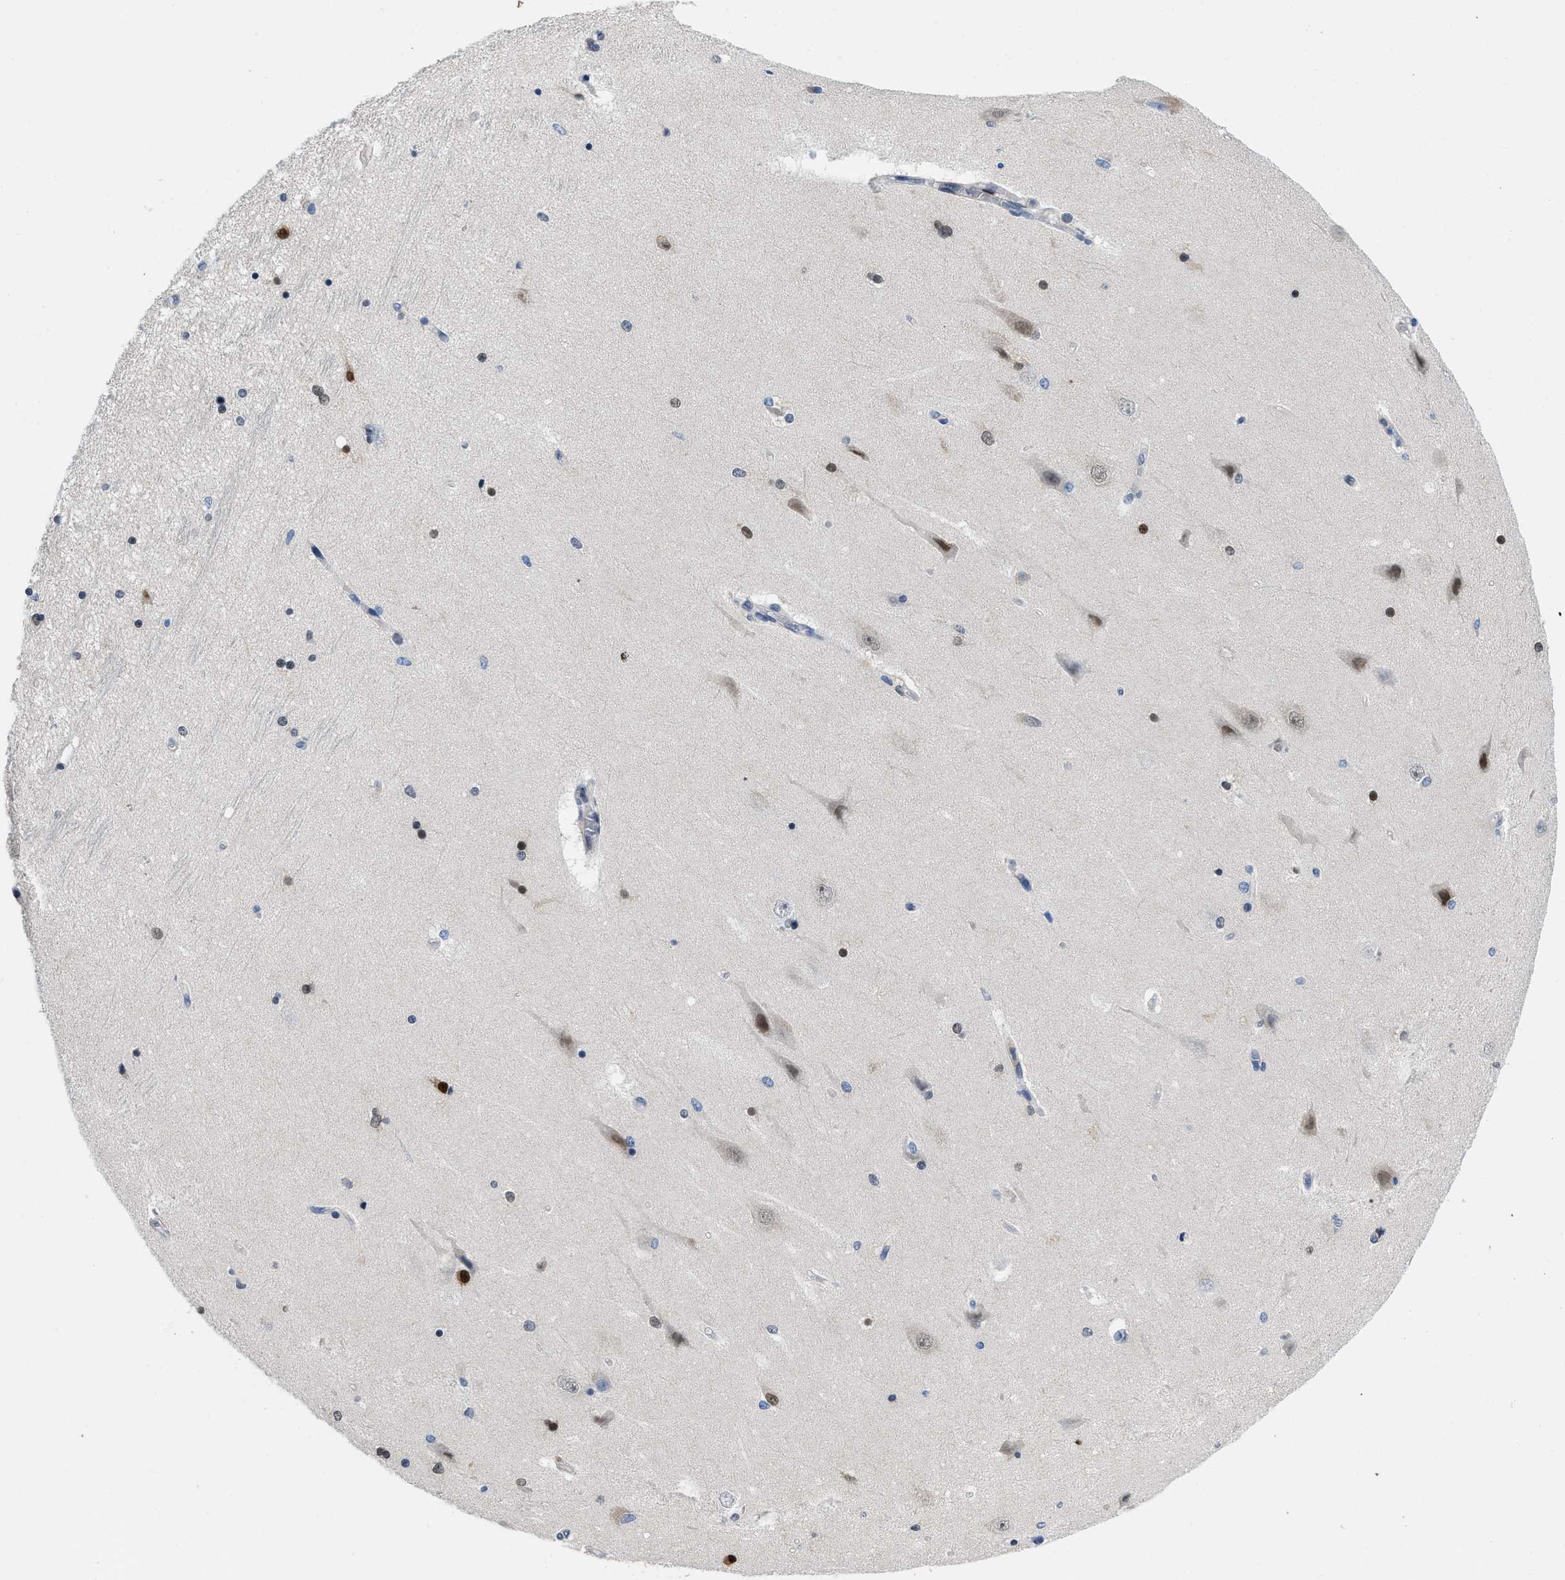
{"staining": {"intensity": "weak", "quantity": "<25%", "location": "nuclear"}, "tissue": "hippocampus", "cell_type": "Glial cells", "image_type": "normal", "snomed": [{"axis": "morphology", "description": "Normal tissue, NOS"}, {"axis": "topography", "description": "Hippocampus"}], "caption": "Micrograph shows no significant protein expression in glial cells of unremarkable hippocampus.", "gene": "NFIX", "patient": {"sex": "female", "age": 54}}